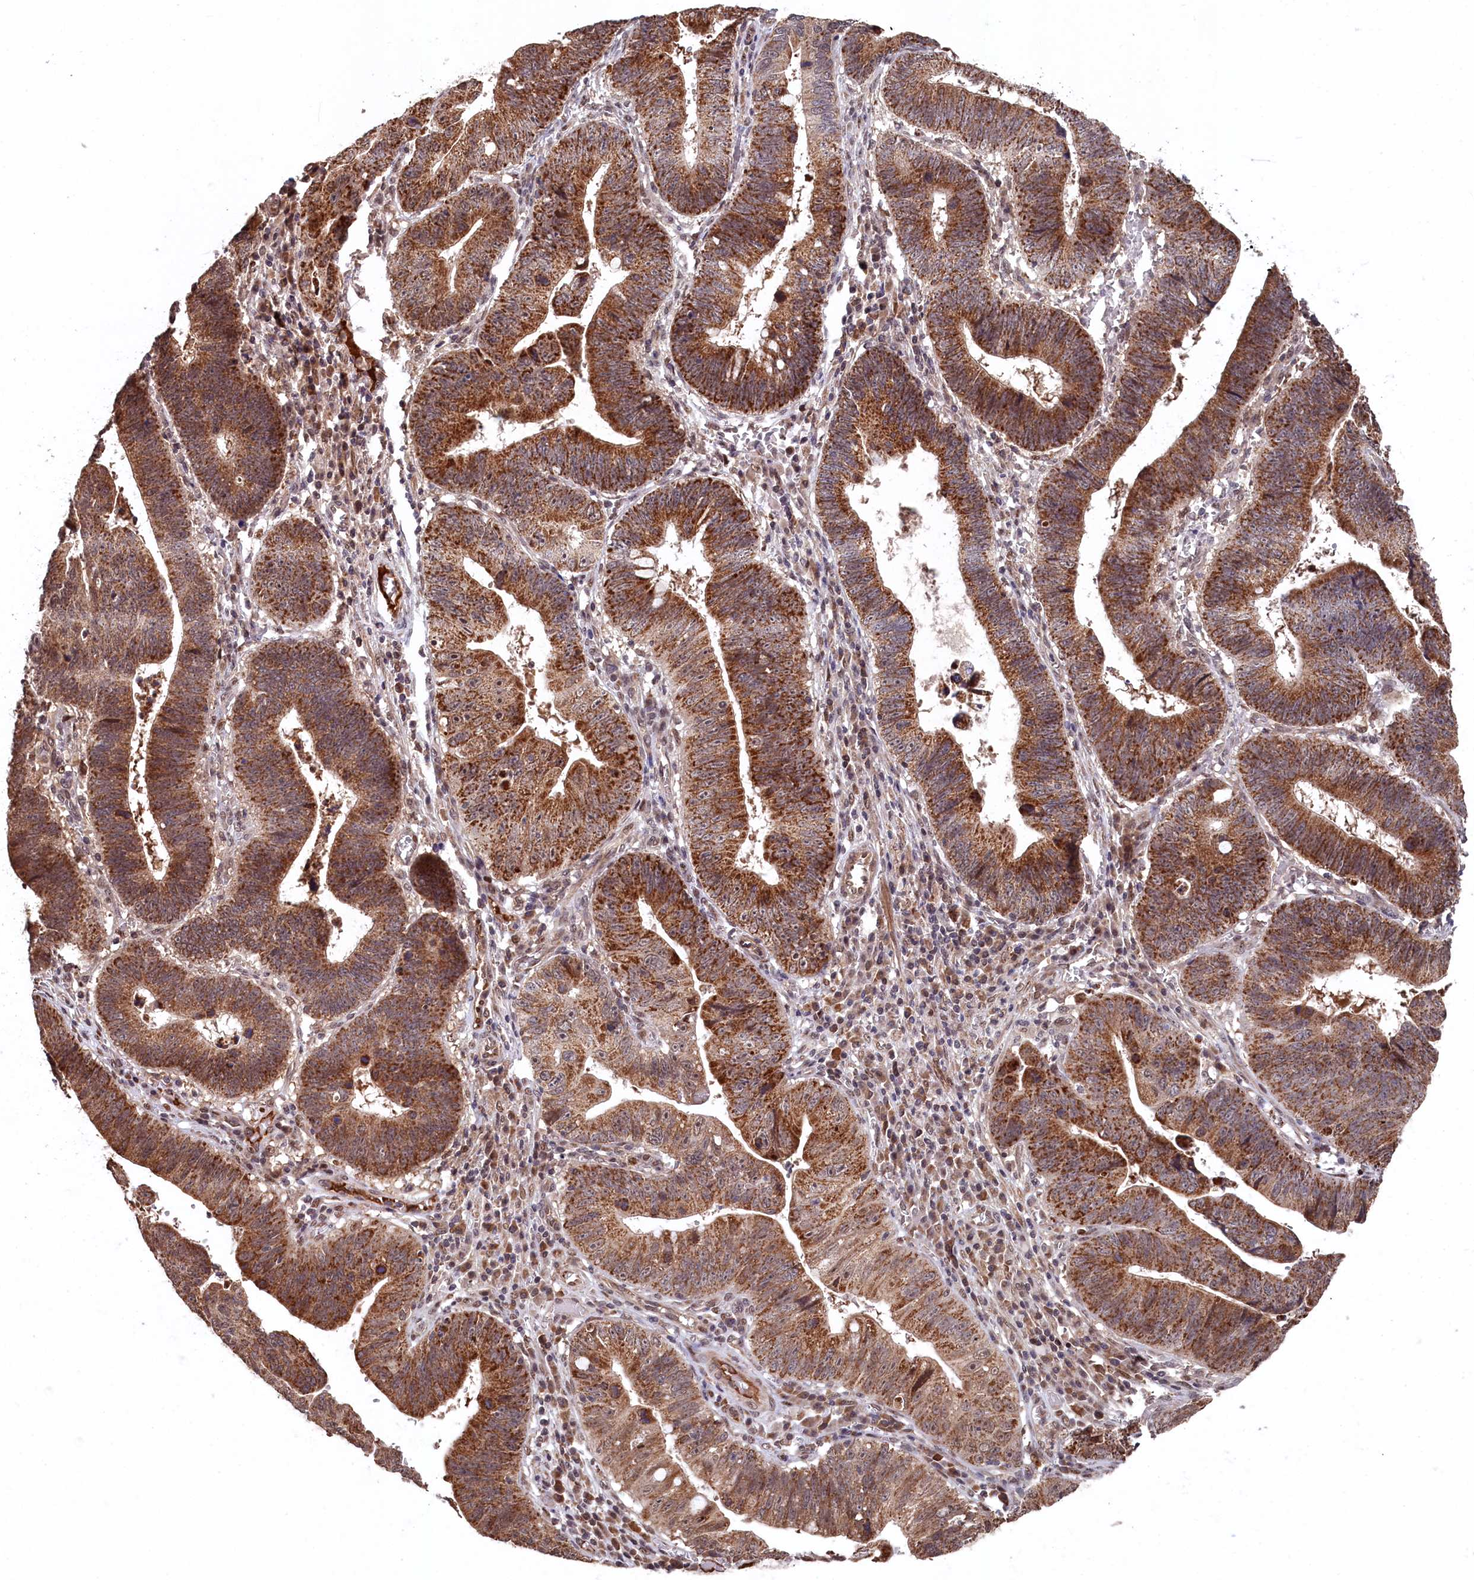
{"staining": {"intensity": "moderate", "quantity": ">75%", "location": "cytoplasmic/membranous"}, "tissue": "stomach cancer", "cell_type": "Tumor cells", "image_type": "cancer", "snomed": [{"axis": "morphology", "description": "Adenocarcinoma, NOS"}, {"axis": "topography", "description": "Stomach"}], "caption": "There is medium levels of moderate cytoplasmic/membranous positivity in tumor cells of adenocarcinoma (stomach), as demonstrated by immunohistochemical staining (brown color).", "gene": "CLPX", "patient": {"sex": "male", "age": 59}}